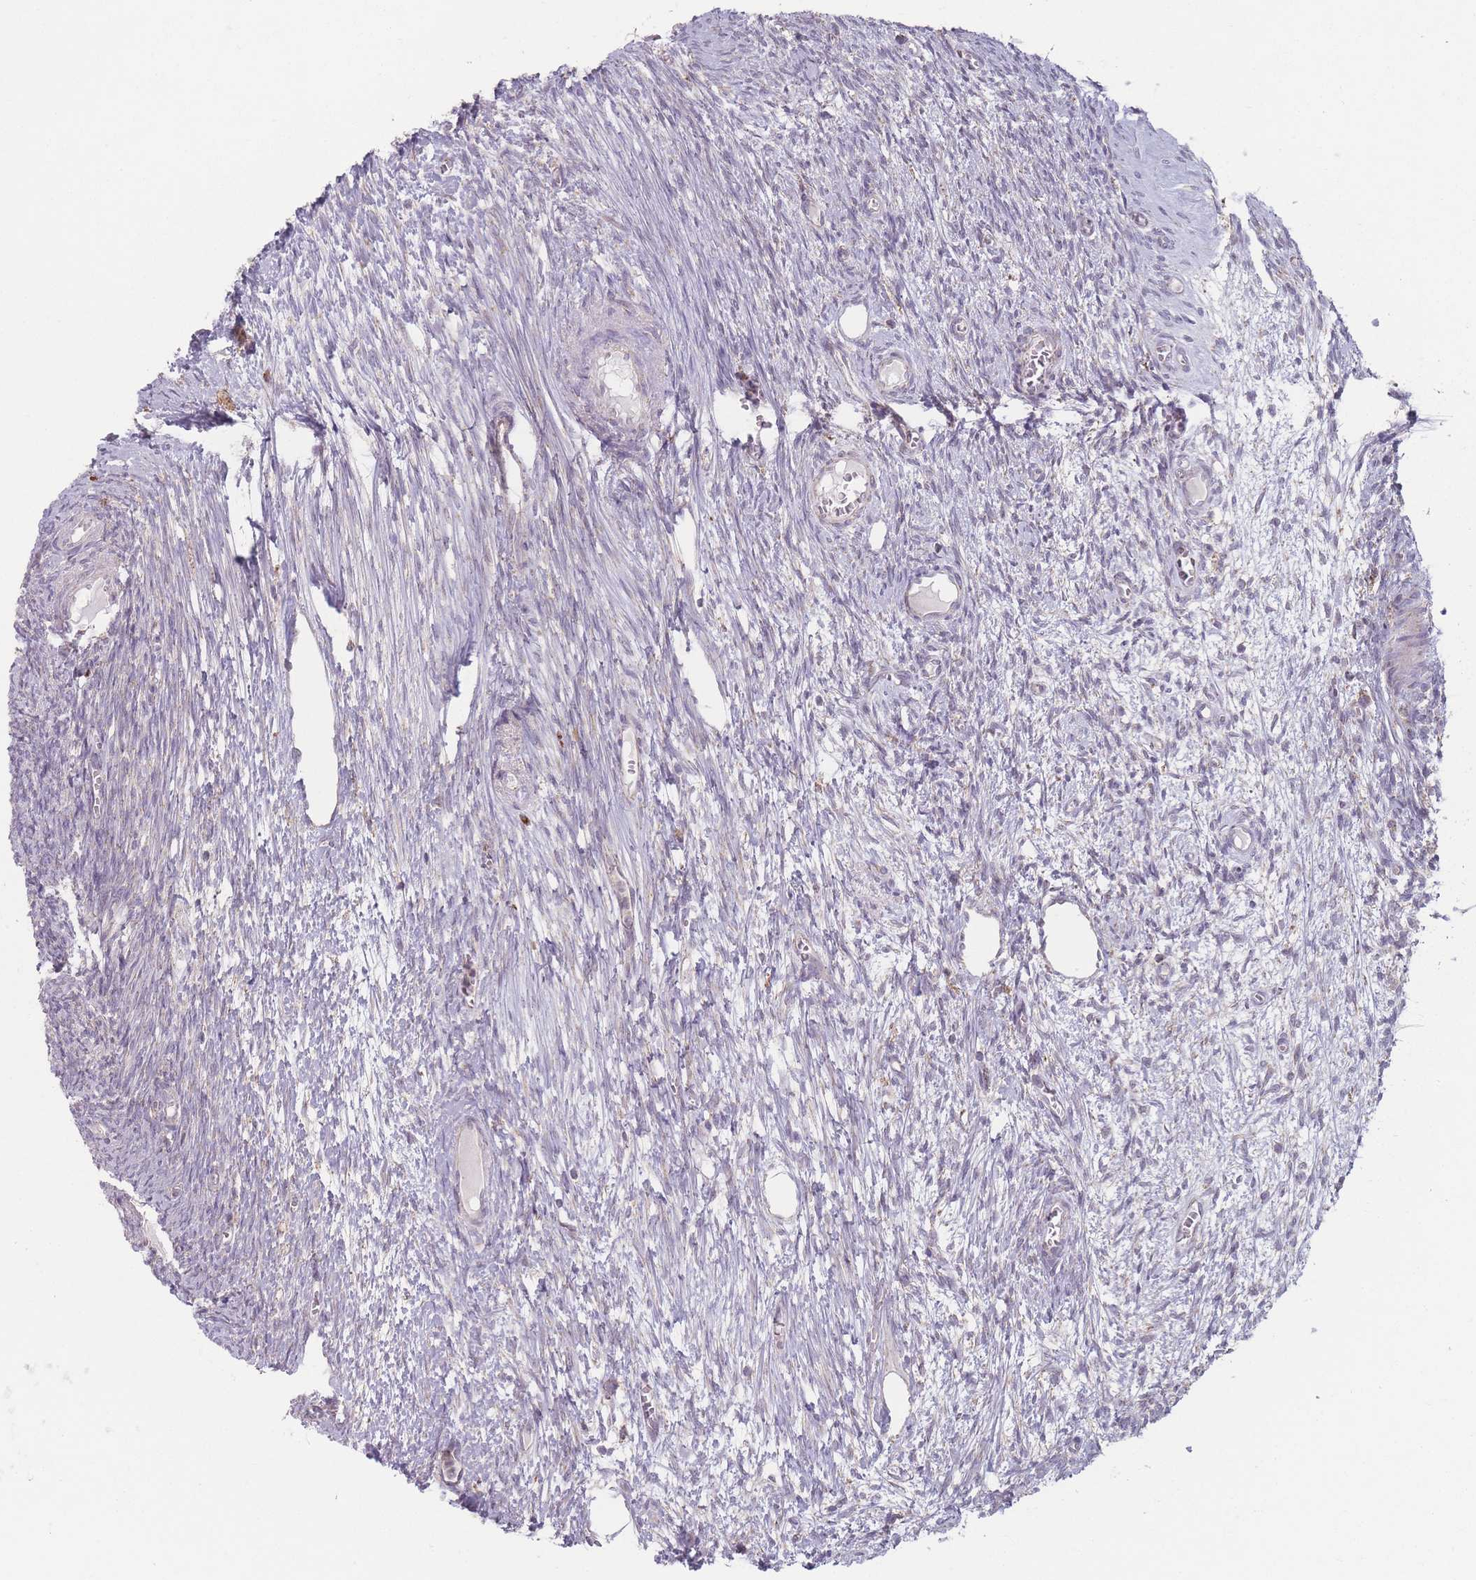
{"staining": {"intensity": "moderate", "quantity": ">75%", "location": "cytoplasmic/membranous"}, "tissue": "ovary", "cell_type": "Follicle cells", "image_type": "normal", "snomed": [{"axis": "morphology", "description": "Normal tissue, NOS"}, {"axis": "topography", "description": "Ovary"}], "caption": "A micrograph showing moderate cytoplasmic/membranous positivity in about >75% of follicle cells in normal ovary, as visualized by brown immunohistochemical staining.", "gene": "OR10Q1", "patient": {"sex": "female", "age": 44}}